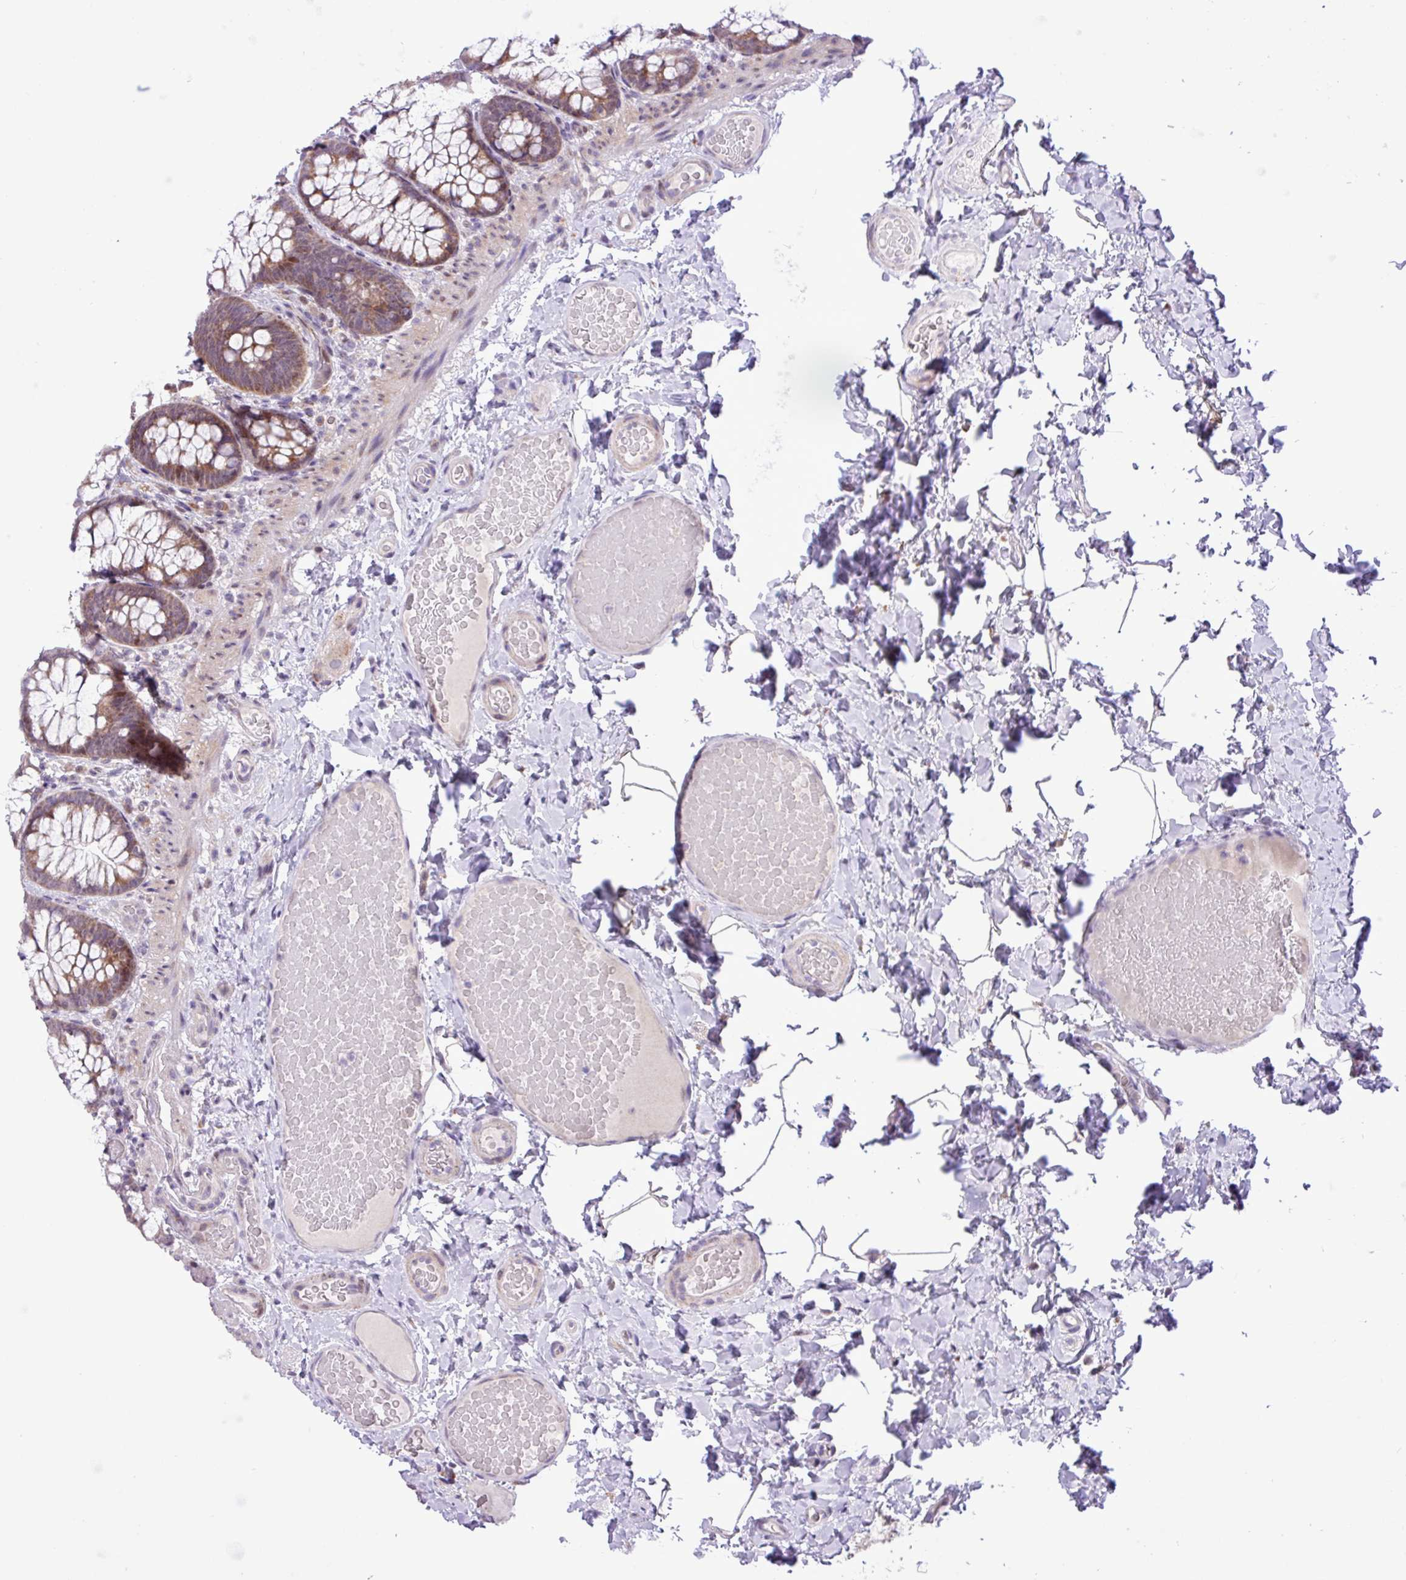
{"staining": {"intensity": "negative", "quantity": "none", "location": "none"}, "tissue": "colon", "cell_type": "Endothelial cells", "image_type": "normal", "snomed": [{"axis": "morphology", "description": "Normal tissue, NOS"}, {"axis": "topography", "description": "Colon"}], "caption": "There is no significant positivity in endothelial cells of colon. The staining was performed using DAB (3,3'-diaminobenzidine) to visualize the protein expression in brown, while the nuclei were stained in blue with hematoxylin (Magnification: 20x).", "gene": "ZNF354A", "patient": {"sex": "male", "age": 46}}